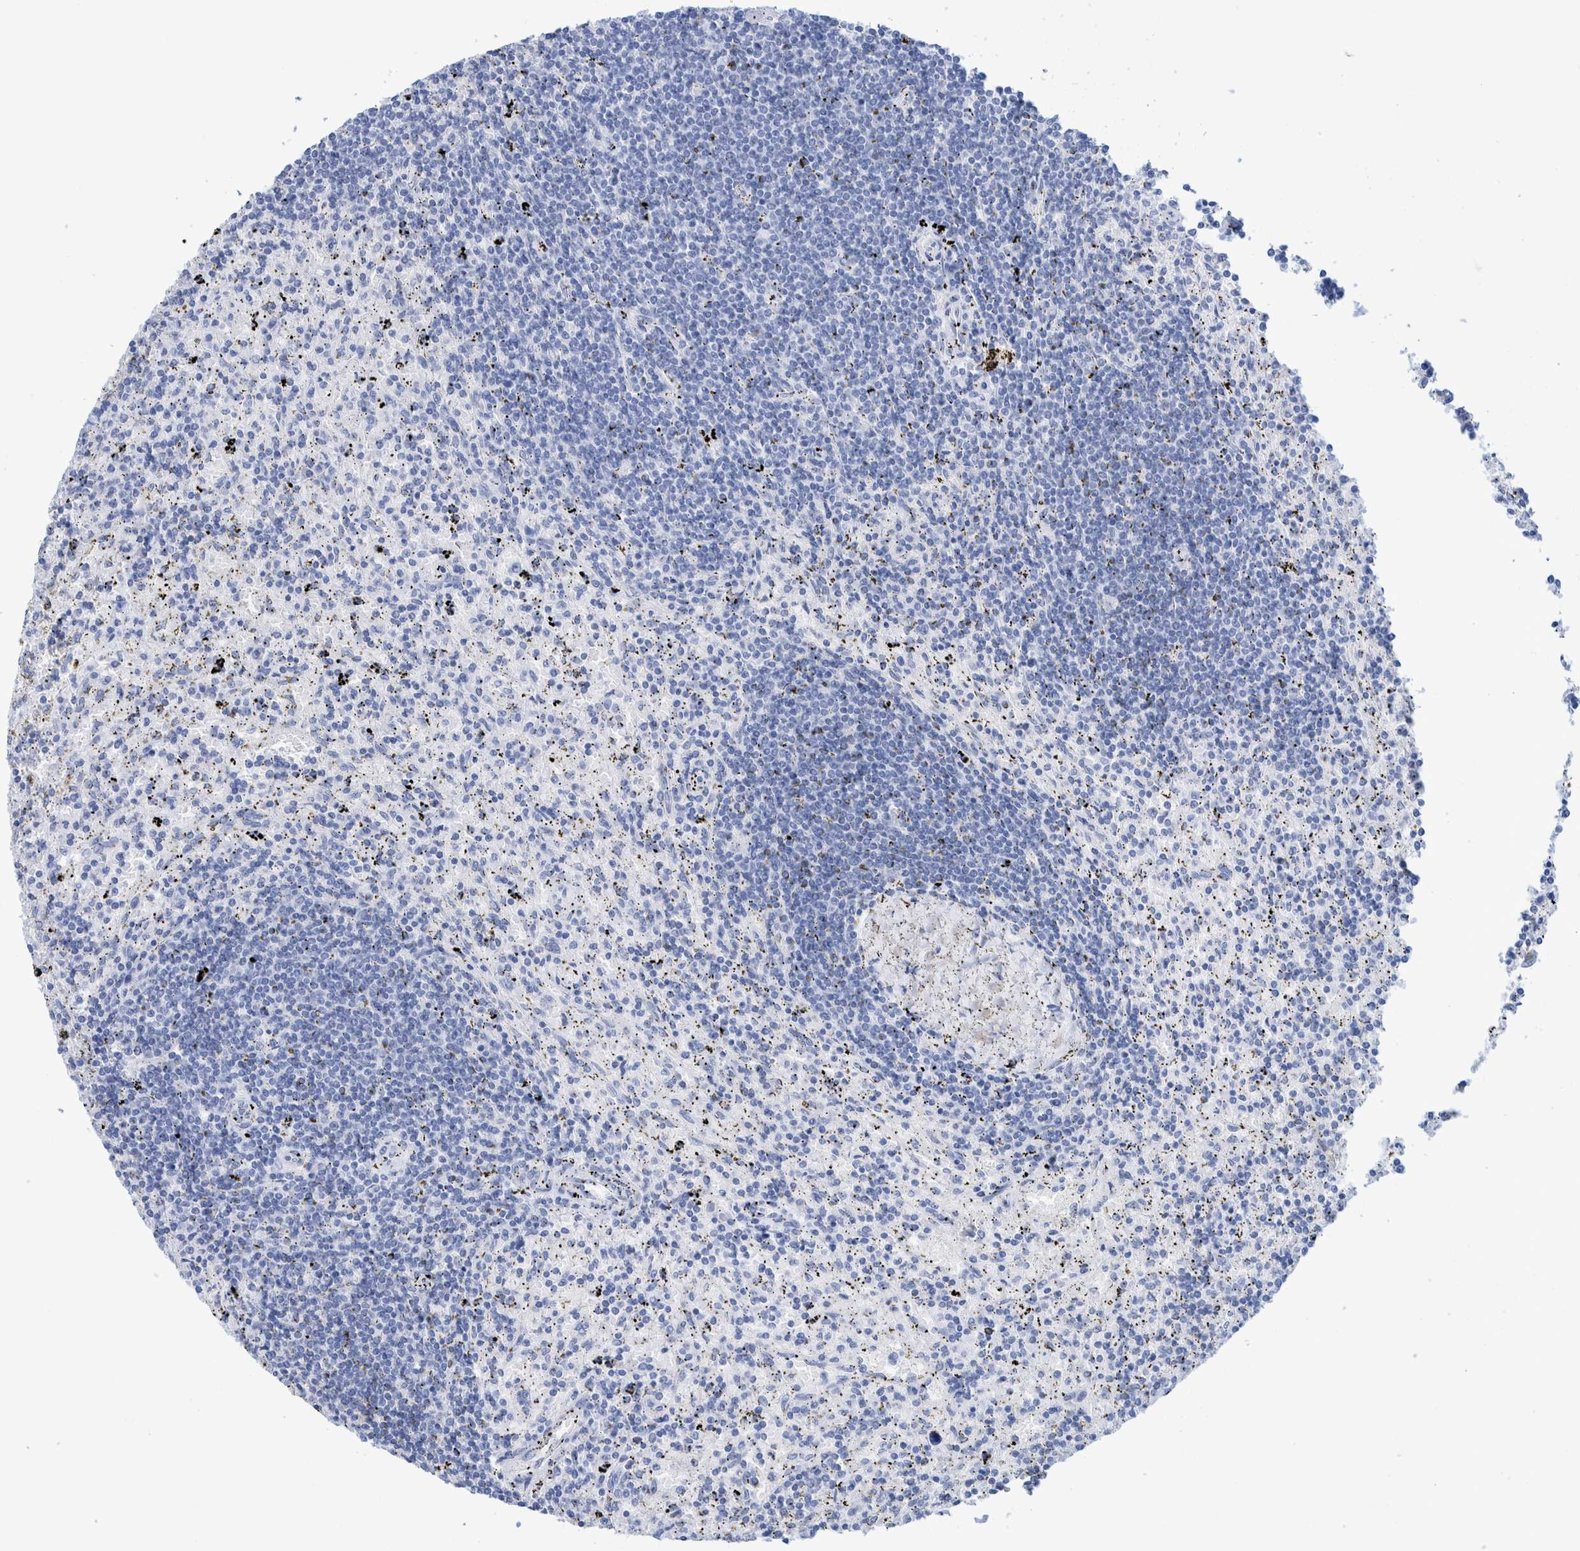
{"staining": {"intensity": "negative", "quantity": "none", "location": "none"}, "tissue": "lymphoma", "cell_type": "Tumor cells", "image_type": "cancer", "snomed": [{"axis": "morphology", "description": "Malignant lymphoma, non-Hodgkin's type, Low grade"}, {"axis": "topography", "description": "Spleen"}], "caption": "A photomicrograph of human low-grade malignant lymphoma, non-Hodgkin's type is negative for staining in tumor cells.", "gene": "PERP", "patient": {"sex": "male", "age": 76}}